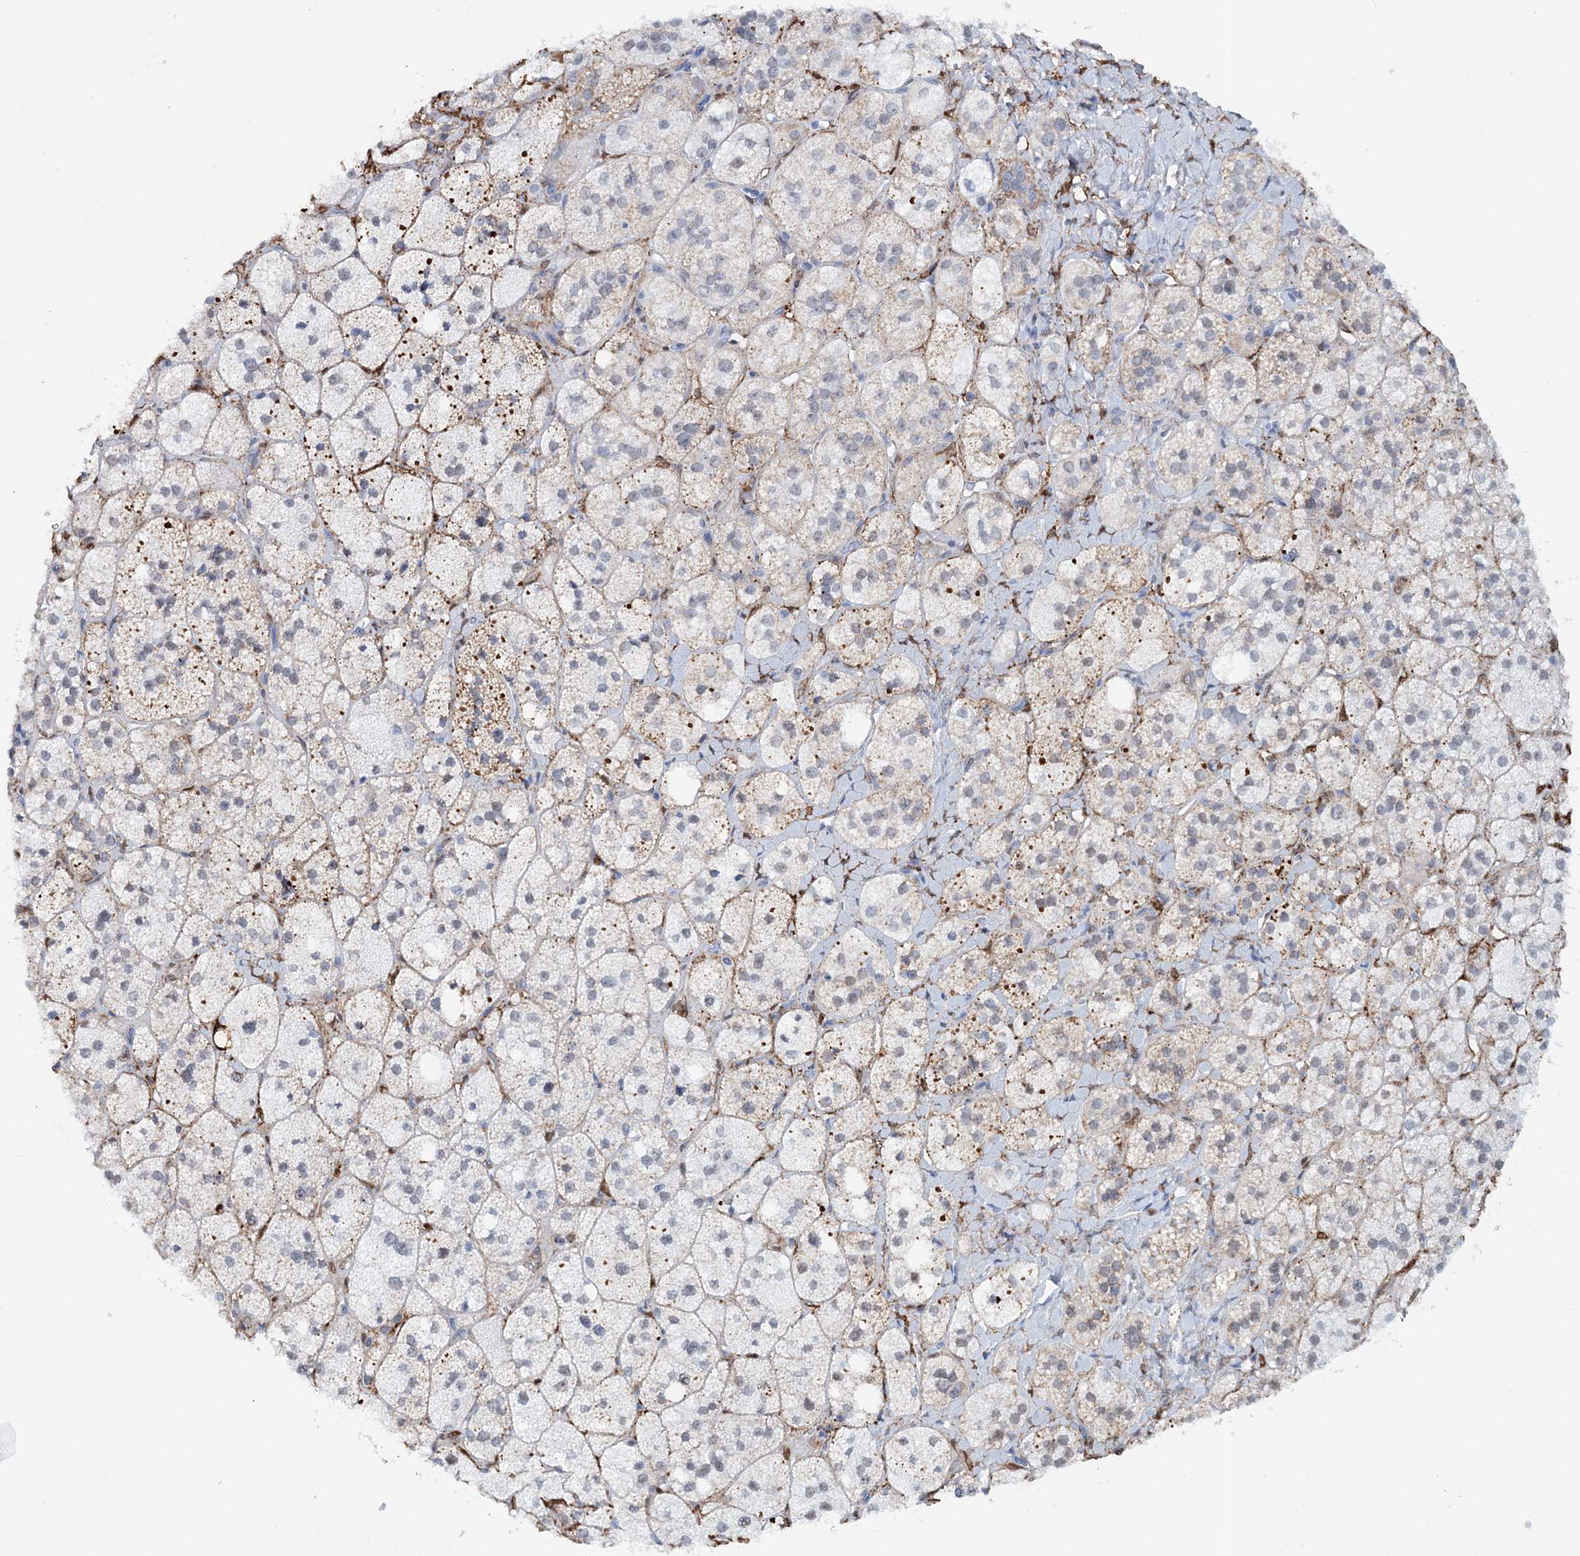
{"staining": {"intensity": "weak", "quantity": "<25%", "location": "cytoplasmic/membranous"}, "tissue": "adrenal gland", "cell_type": "Glandular cells", "image_type": "normal", "snomed": [{"axis": "morphology", "description": "Normal tissue, NOS"}, {"axis": "topography", "description": "Adrenal gland"}], "caption": "Glandular cells show no significant protein expression in benign adrenal gland.", "gene": "ASCL4", "patient": {"sex": "male", "age": 61}}